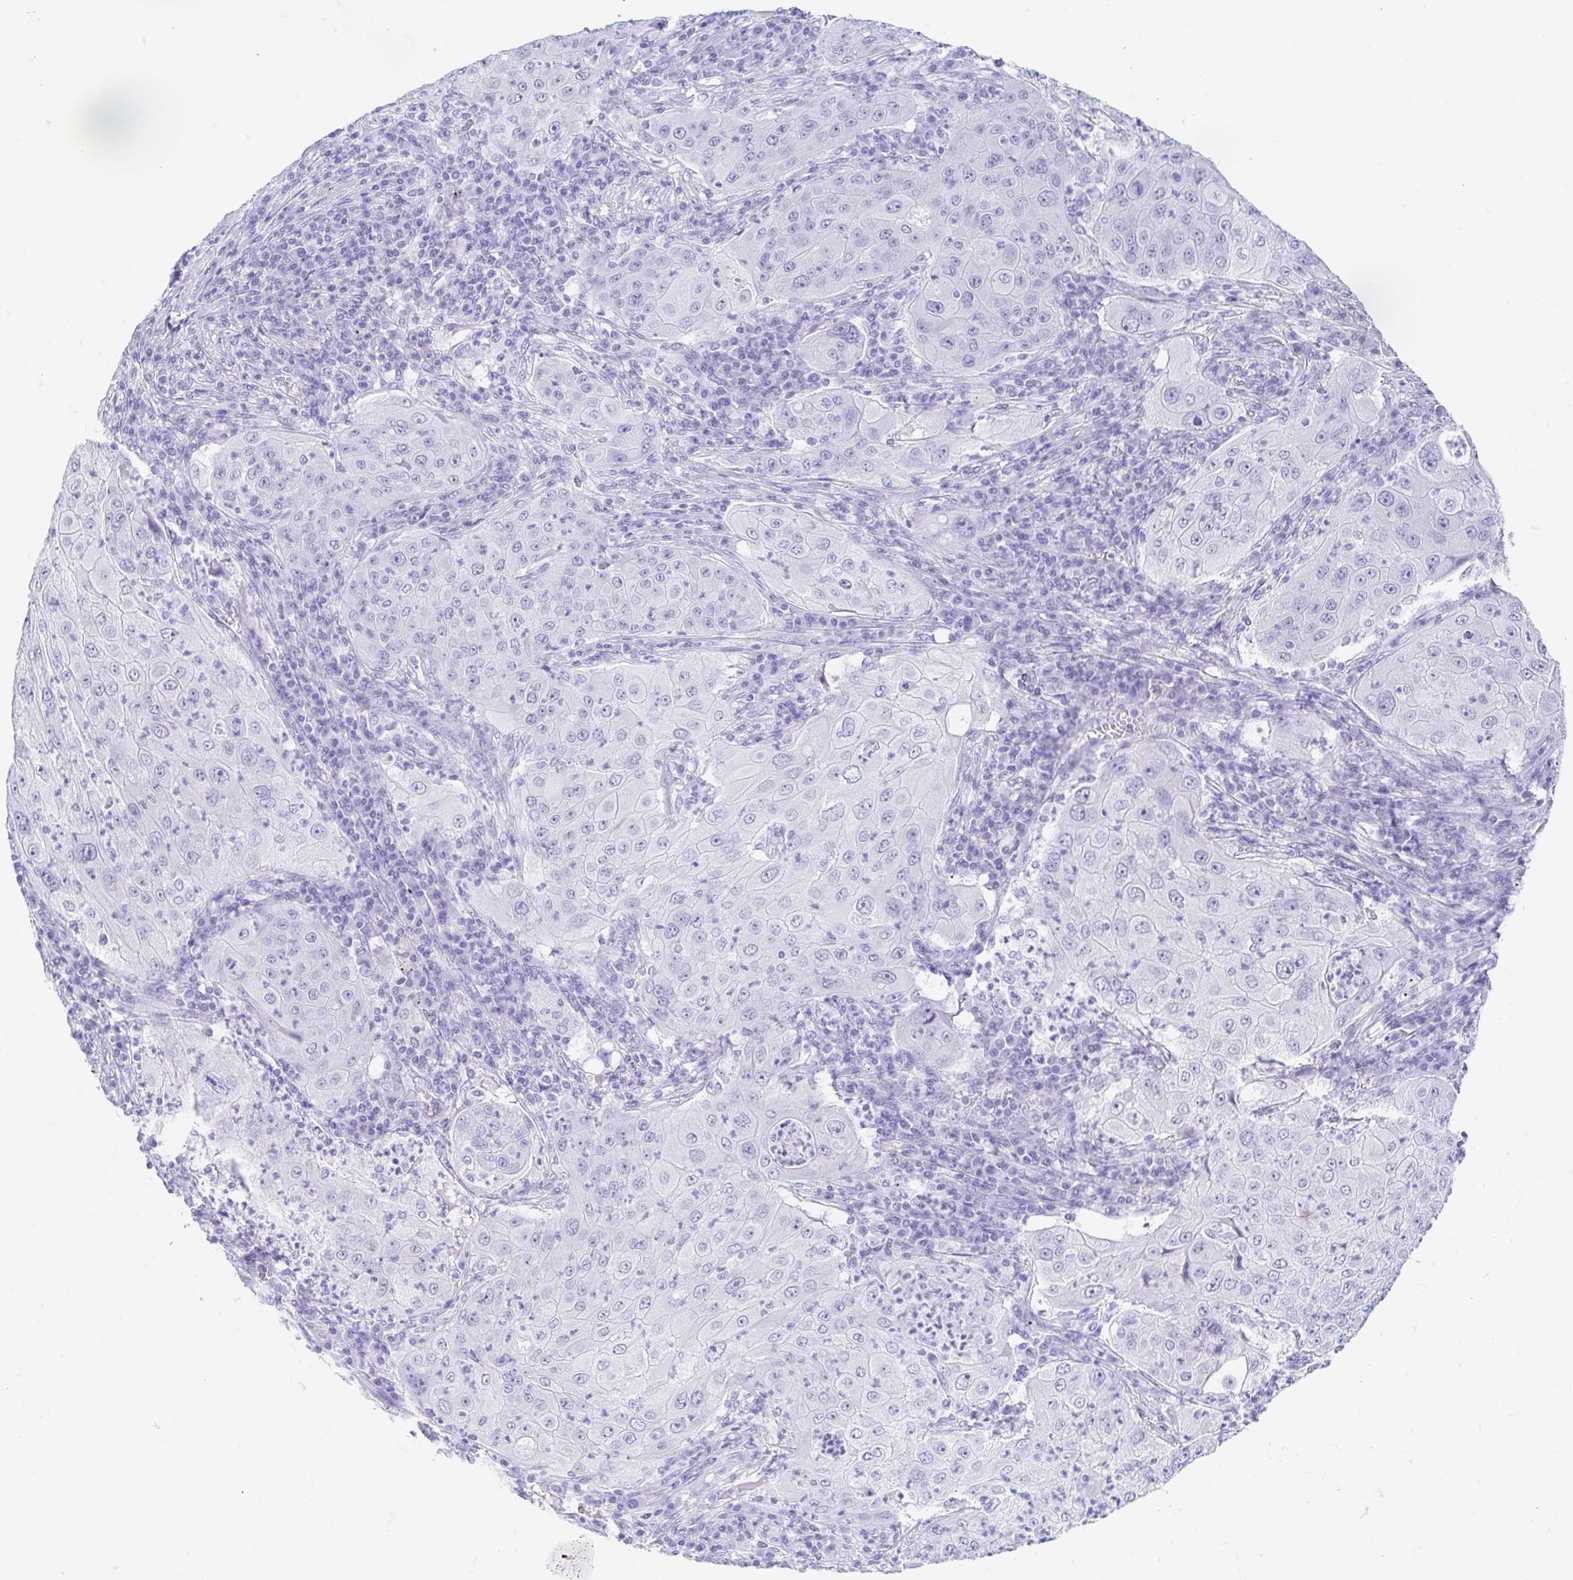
{"staining": {"intensity": "negative", "quantity": "none", "location": "none"}, "tissue": "lung cancer", "cell_type": "Tumor cells", "image_type": "cancer", "snomed": [{"axis": "morphology", "description": "Squamous cell carcinoma, NOS"}, {"axis": "topography", "description": "Lung"}], "caption": "Lung cancer (squamous cell carcinoma) stained for a protein using immunohistochemistry (IHC) demonstrates no staining tumor cells.", "gene": "GKN1", "patient": {"sex": "female", "age": 59}}